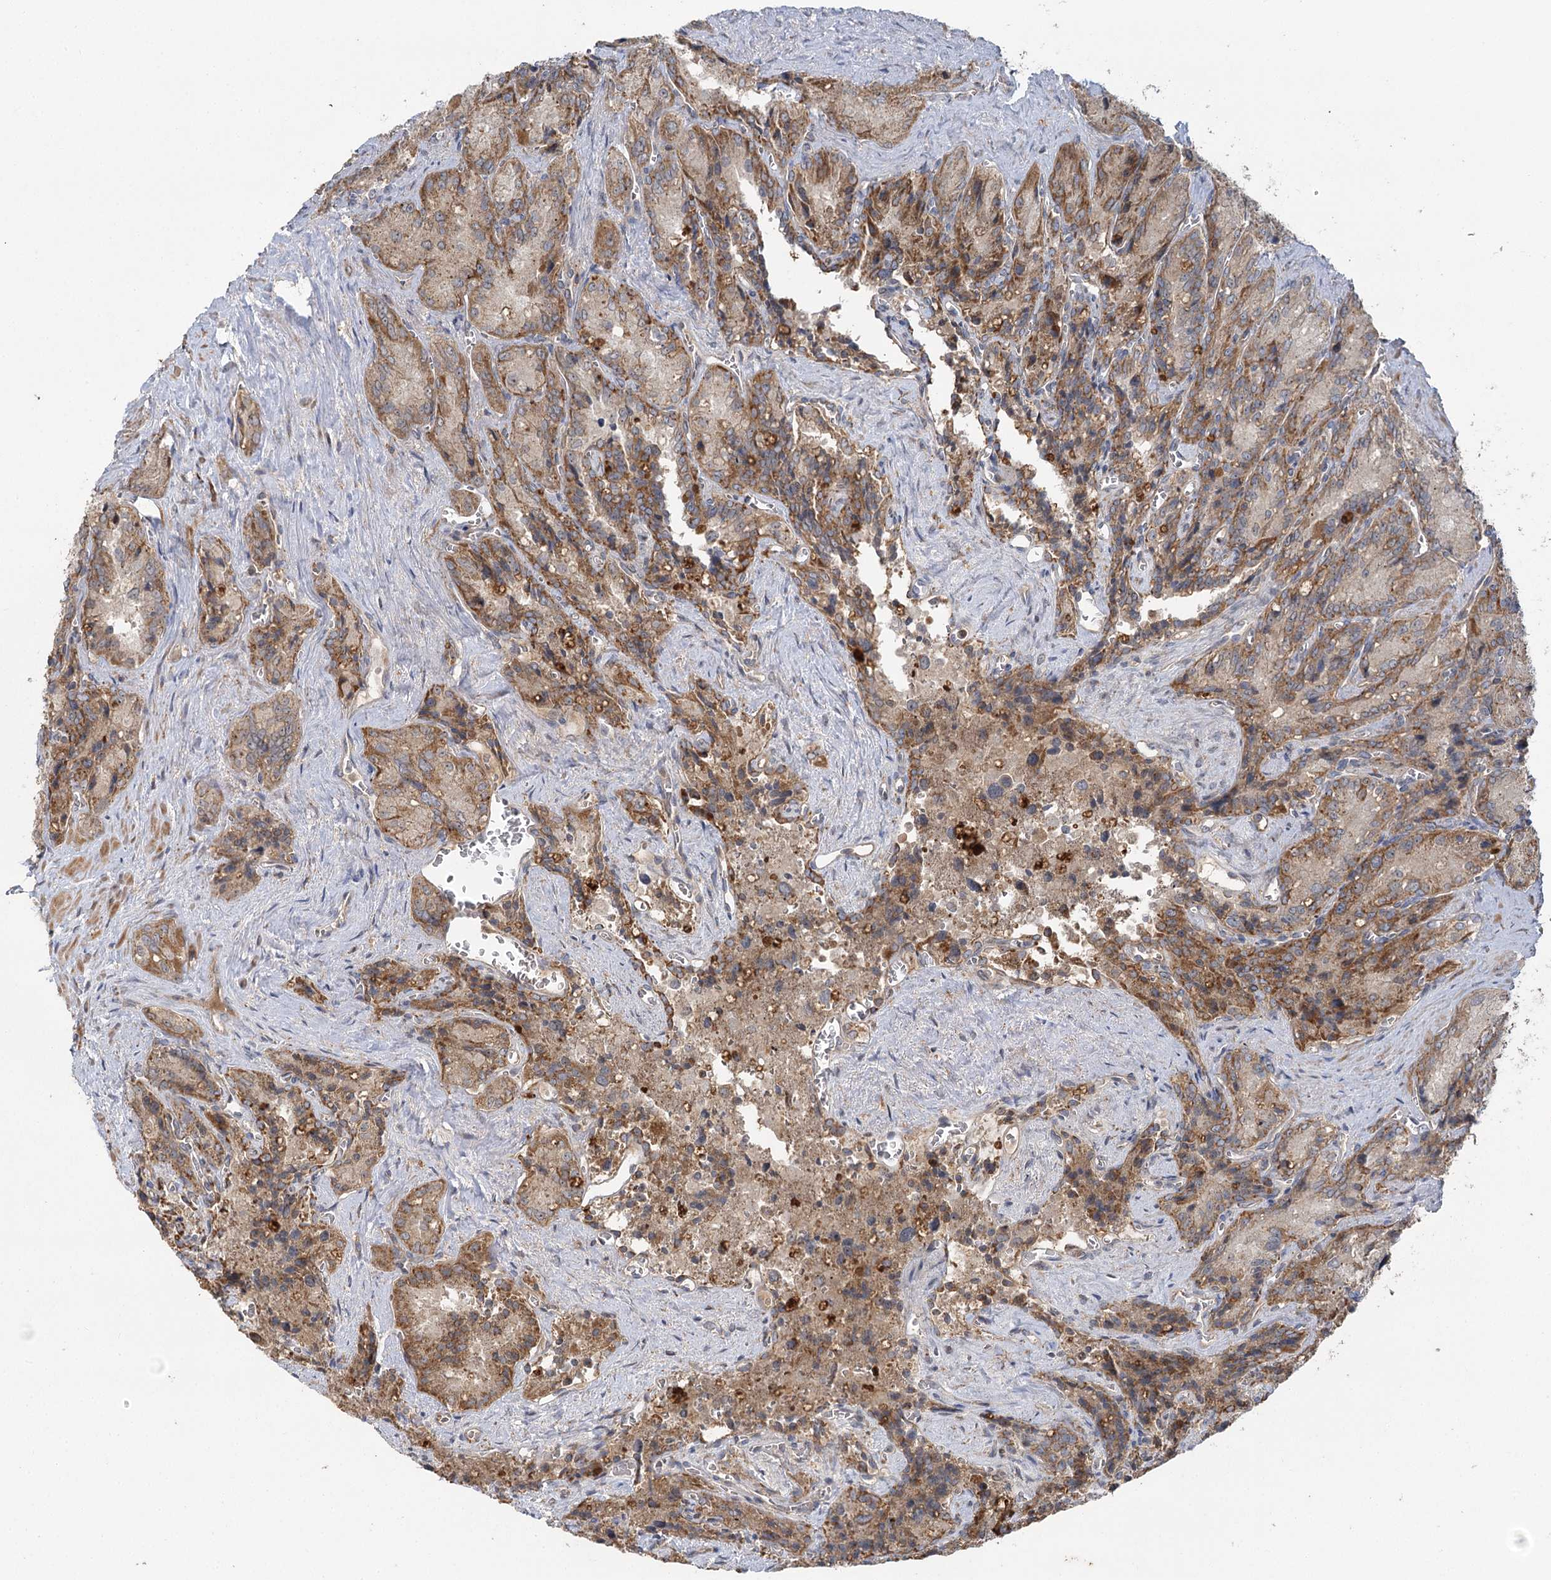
{"staining": {"intensity": "moderate", "quantity": ">75%", "location": "cytoplasmic/membranous"}, "tissue": "seminal vesicle", "cell_type": "Glandular cells", "image_type": "normal", "snomed": [{"axis": "morphology", "description": "Normal tissue, NOS"}, {"axis": "topography", "description": "Seminal veicle"}], "caption": "Protein staining displays moderate cytoplasmic/membranous staining in approximately >75% of glandular cells in unremarkable seminal vesicle. (DAB (3,3'-diaminobenzidine) = brown stain, brightfield microscopy at high magnification).", "gene": "ENSG00000273217", "patient": {"sex": "male", "age": 62}}